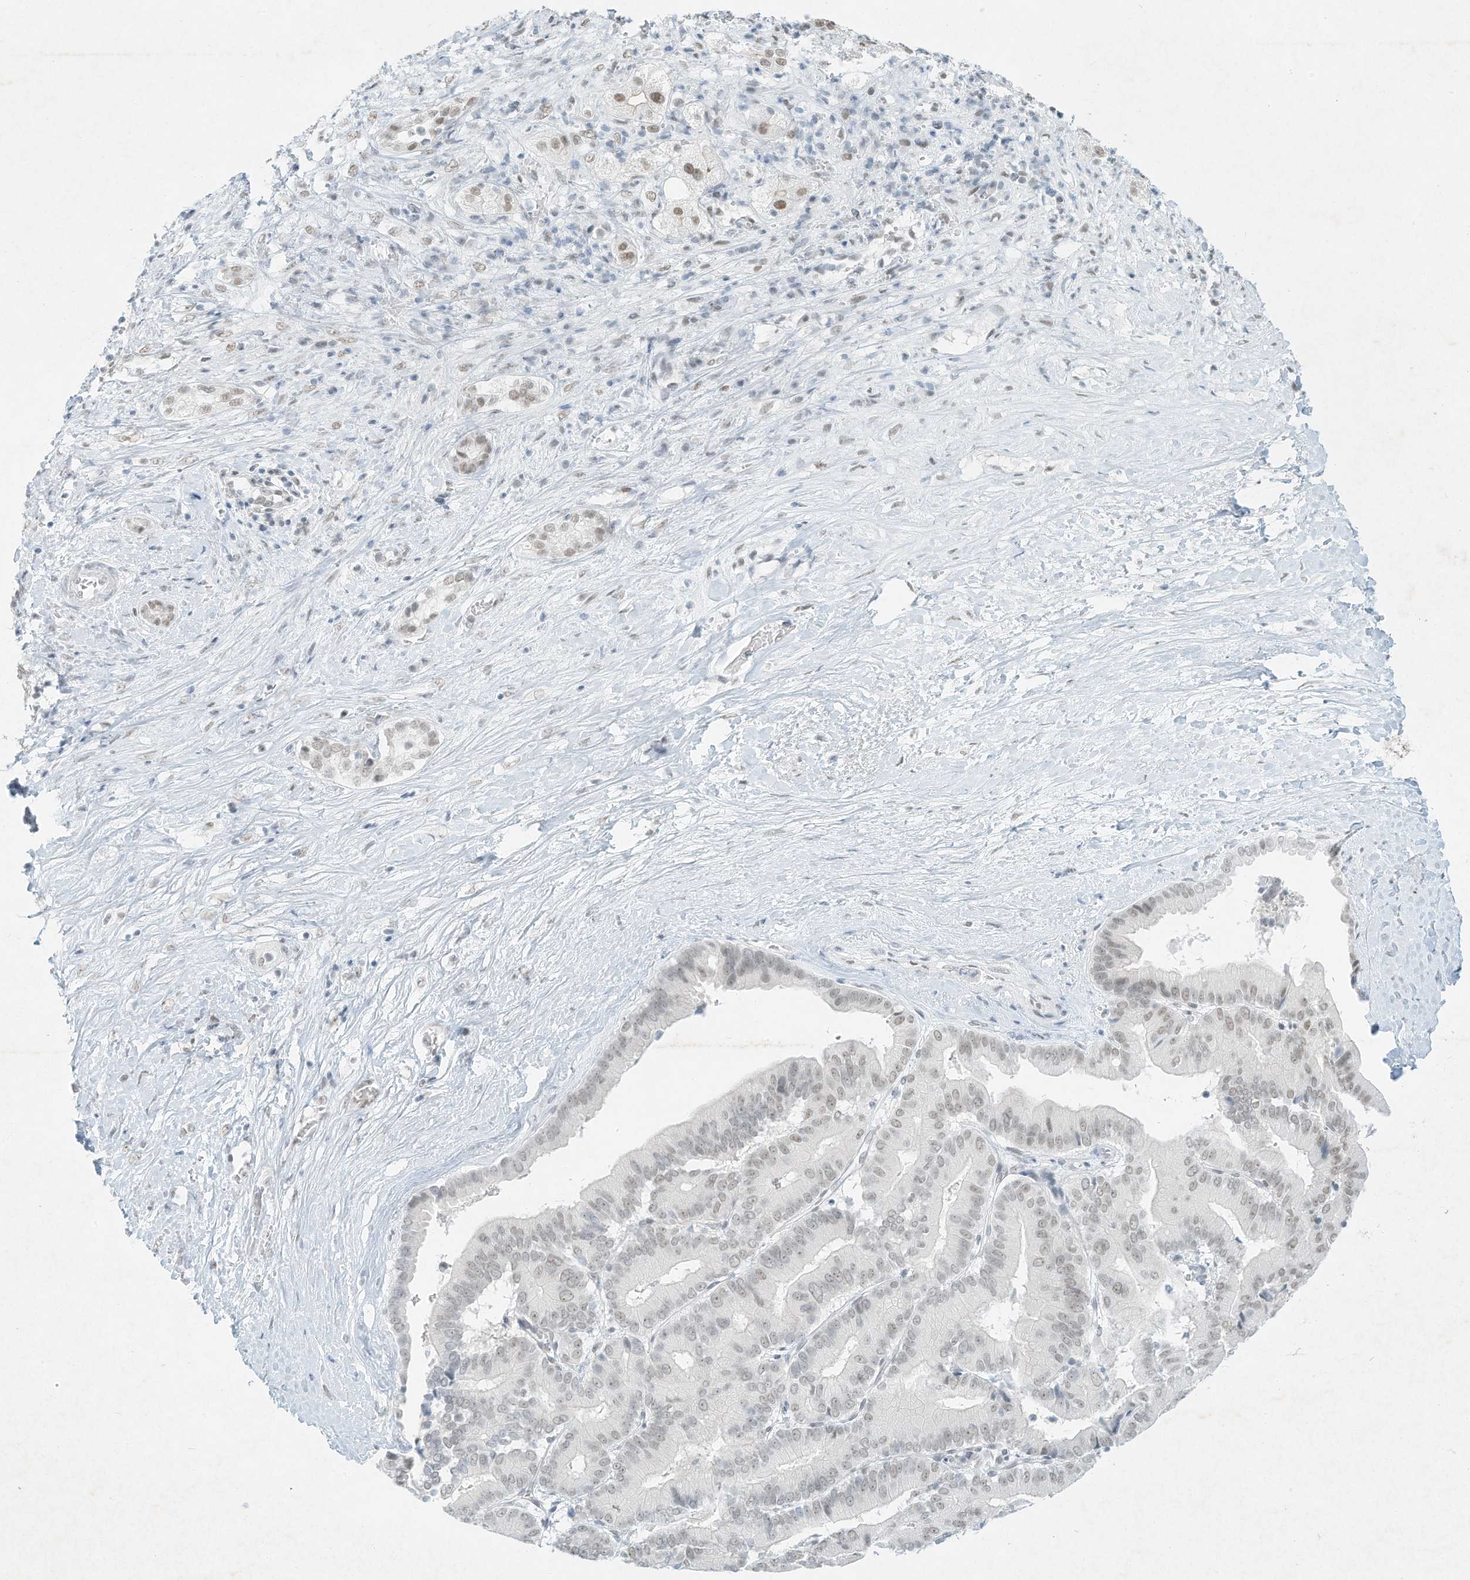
{"staining": {"intensity": "weak", "quantity": "<25%", "location": "nuclear"}, "tissue": "liver cancer", "cell_type": "Tumor cells", "image_type": "cancer", "snomed": [{"axis": "morphology", "description": "Cholangiocarcinoma"}, {"axis": "topography", "description": "Liver"}], "caption": "The immunohistochemistry (IHC) photomicrograph has no significant staining in tumor cells of liver cancer tissue.", "gene": "PGC", "patient": {"sex": "female", "age": 75}}